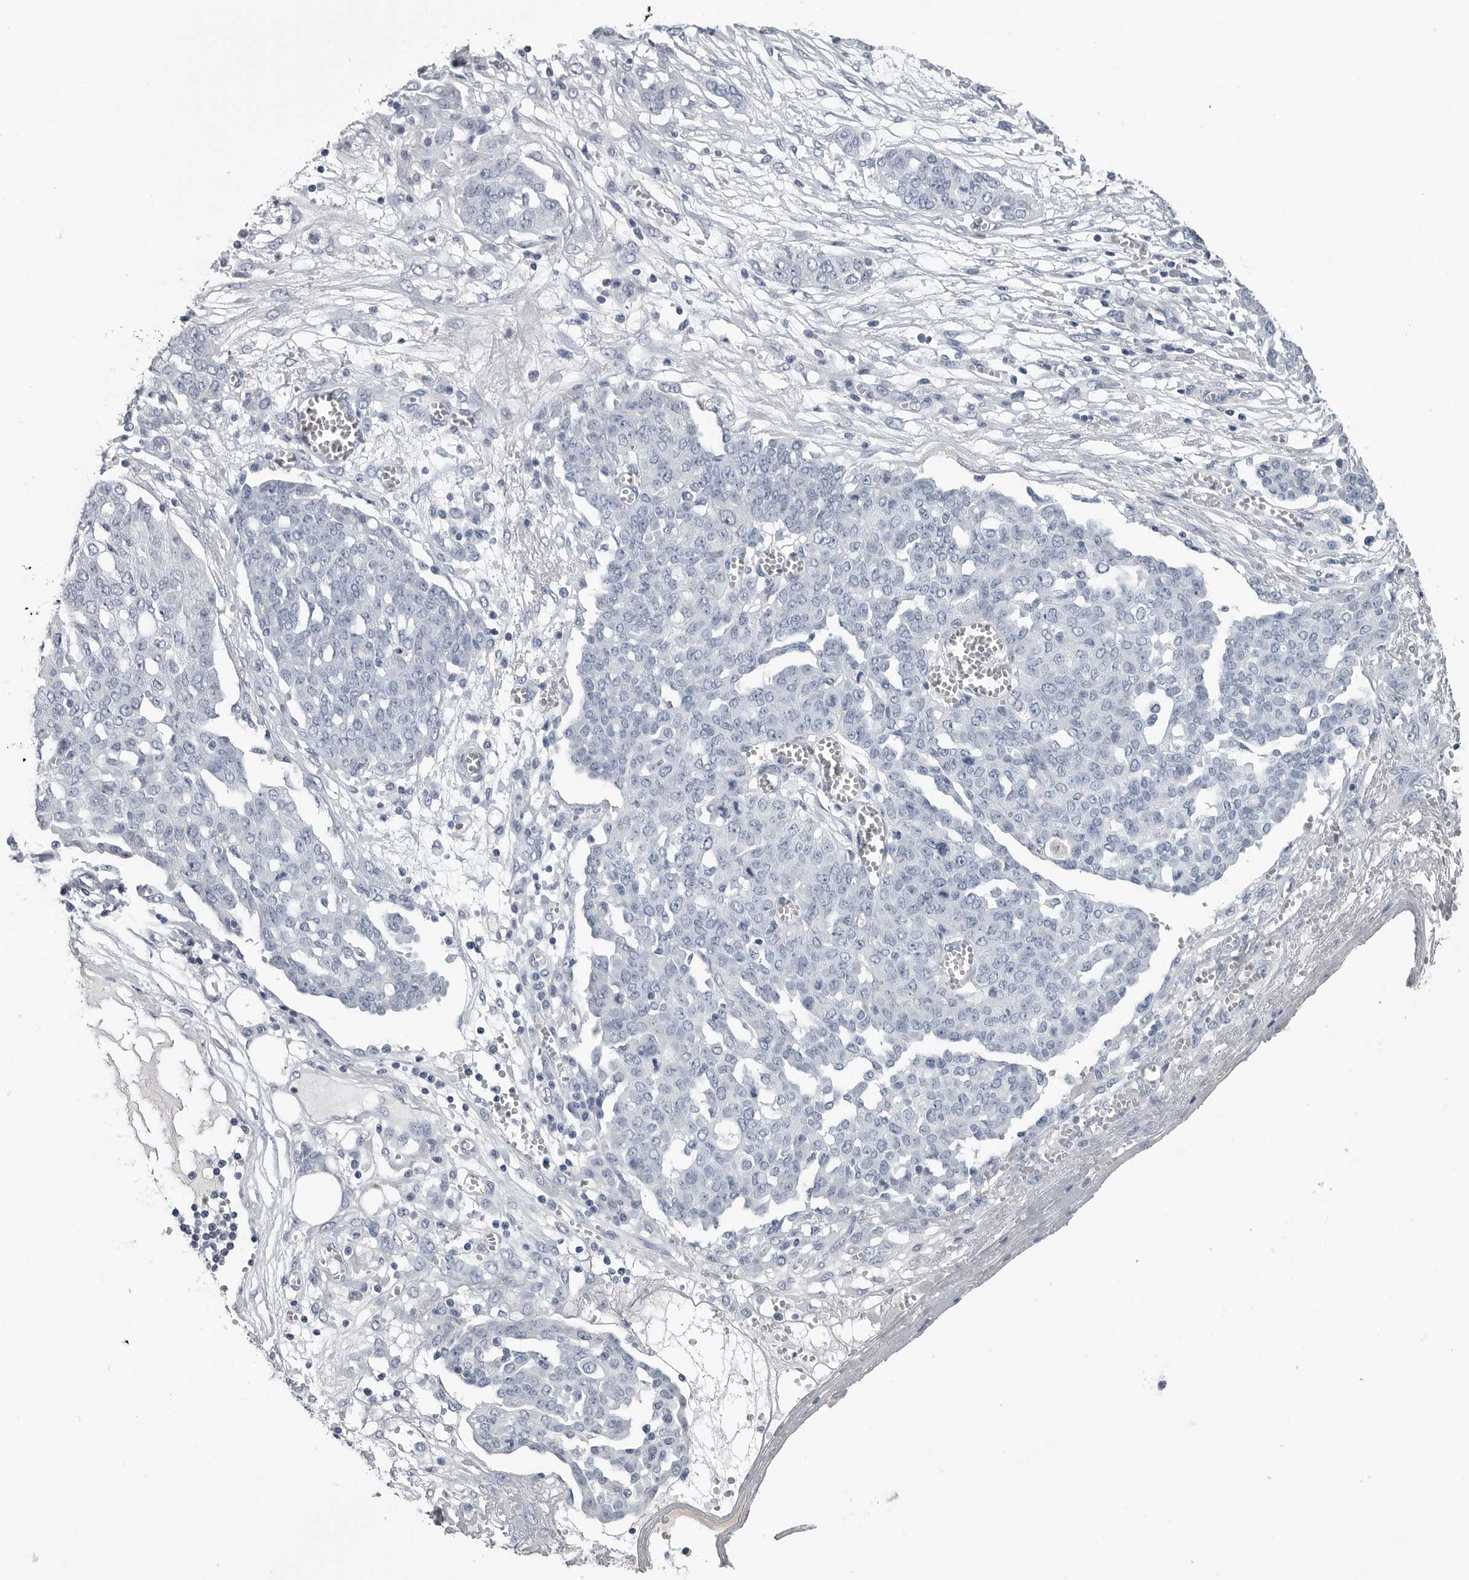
{"staining": {"intensity": "negative", "quantity": "none", "location": "none"}, "tissue": "ovarian cancer", "cell_type": "Tumor cells", "image_type": "cancer", "snomed": [{"axis": "morphology", "description": "Cystadenocarcinoma, serous, NOS"}, {"axis": "topography", "description": "Soft tissue"}, {"axis": "topography", "description": "Ovary"}], "caption": "Immunohistochemical staining of ovarian serous cystadenocarcinoma demonstrates no significant positivity in tumor cells.", "gene": "AMPD1", "patient": {"sex": "female", "age": 57}}